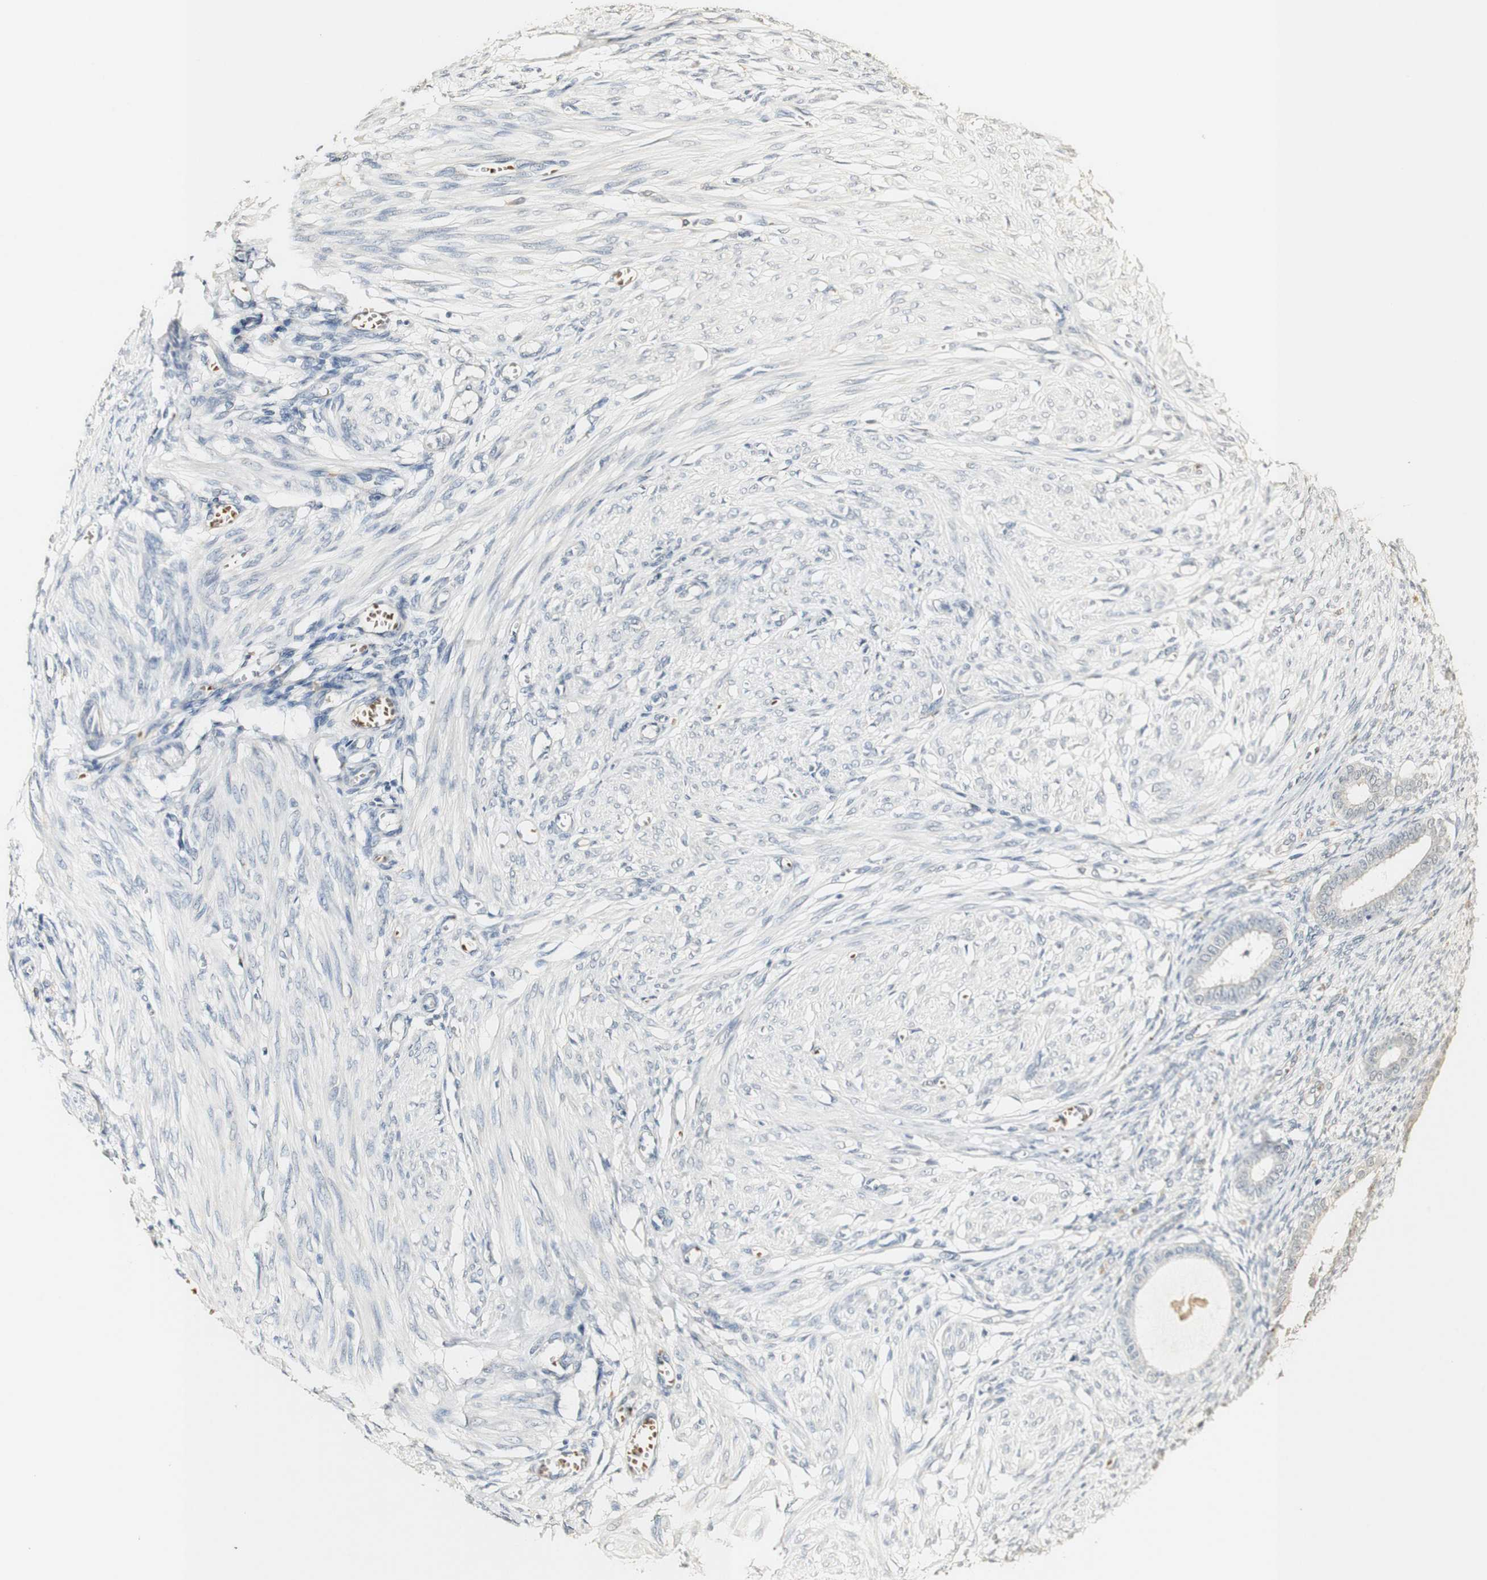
{"staining": {"intensity": "negative", "quantity": "none", "location": "none"}, "tissue": "endometrium", "cell_type": "Cells in endometrial stroma", "image_type": "normal", "snomed": [{"axis": "morphology", "description": "Normal tissue, NOS"}, {"axis": "topography", "description": "Endometrium"}], "caption": "Histopathology image shows no protein staining in cells in endometrial stroma of normal endometrium. Nuclei are stained in blue.", "gene": "SYT7", "patient": {"sex": "female", "age": 72}}